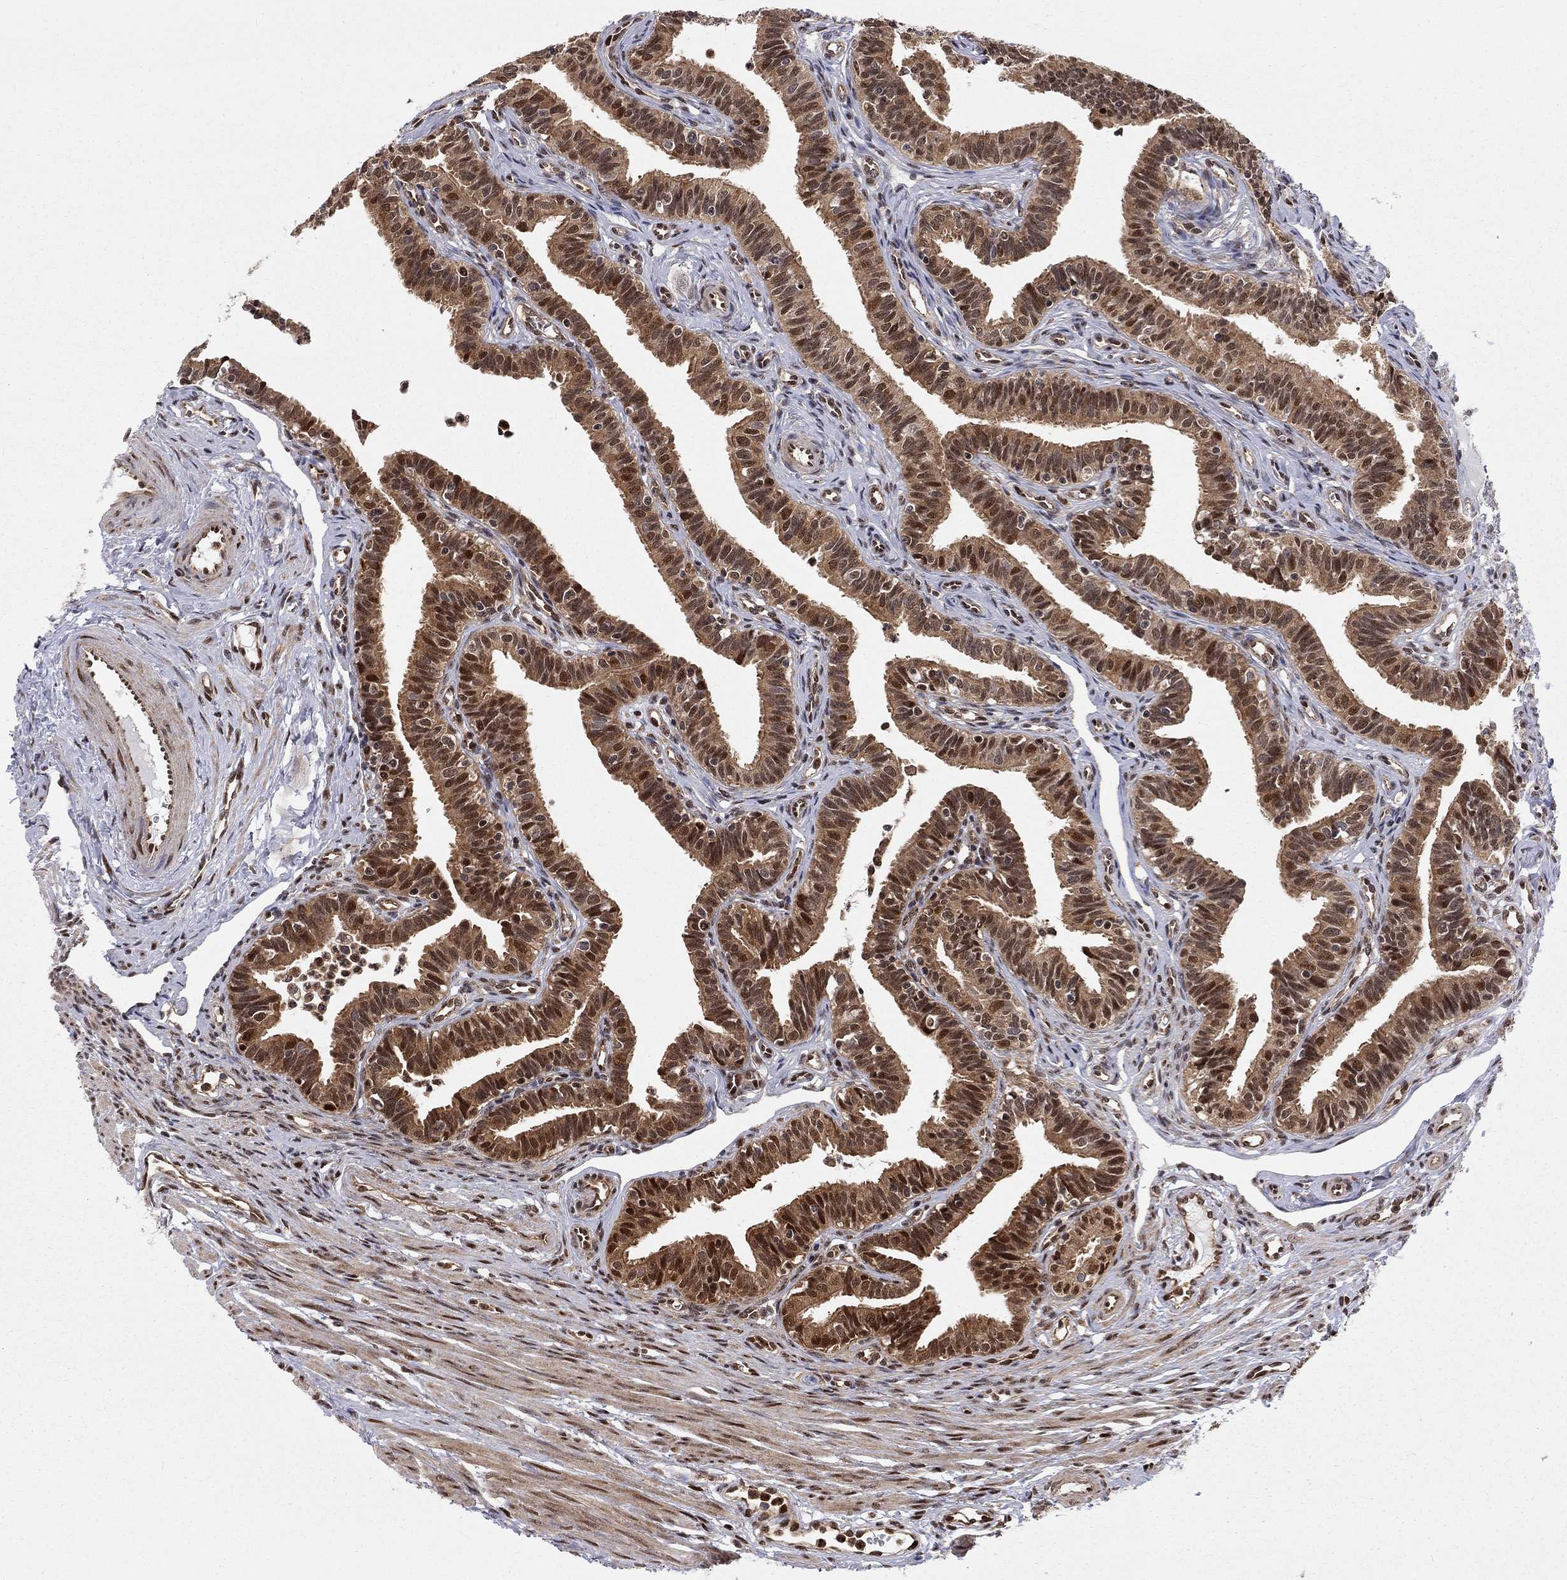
{"staining": {"intensity": "strong", "quantity": ">75%", "location": "cytoplasmic/membranous,nuclear"}, "tissue": "fallopian tube", "cell_type": "Glandular cells", "image_type": "normal", "snomed": [{"axis": "morphology", "description": "Normal tissue, NOS"}, {"axis": "topography", "description": "Fallopian tube"}], "caption": "IHC staining of normal fallopian tube, which demonstrates high levels of strong cytoplasmic/membranous,nuclear staining in approximately >75% of glandular cells indicating strong cytoplasmic/membranous,nuclear protein staining. The staining was performed using DAB (brown) for protein detection and nuclei were counterstained in hematoxylin (blue).", "gene": "ELOB", "patient": {"sex": "female", "age": 36}}